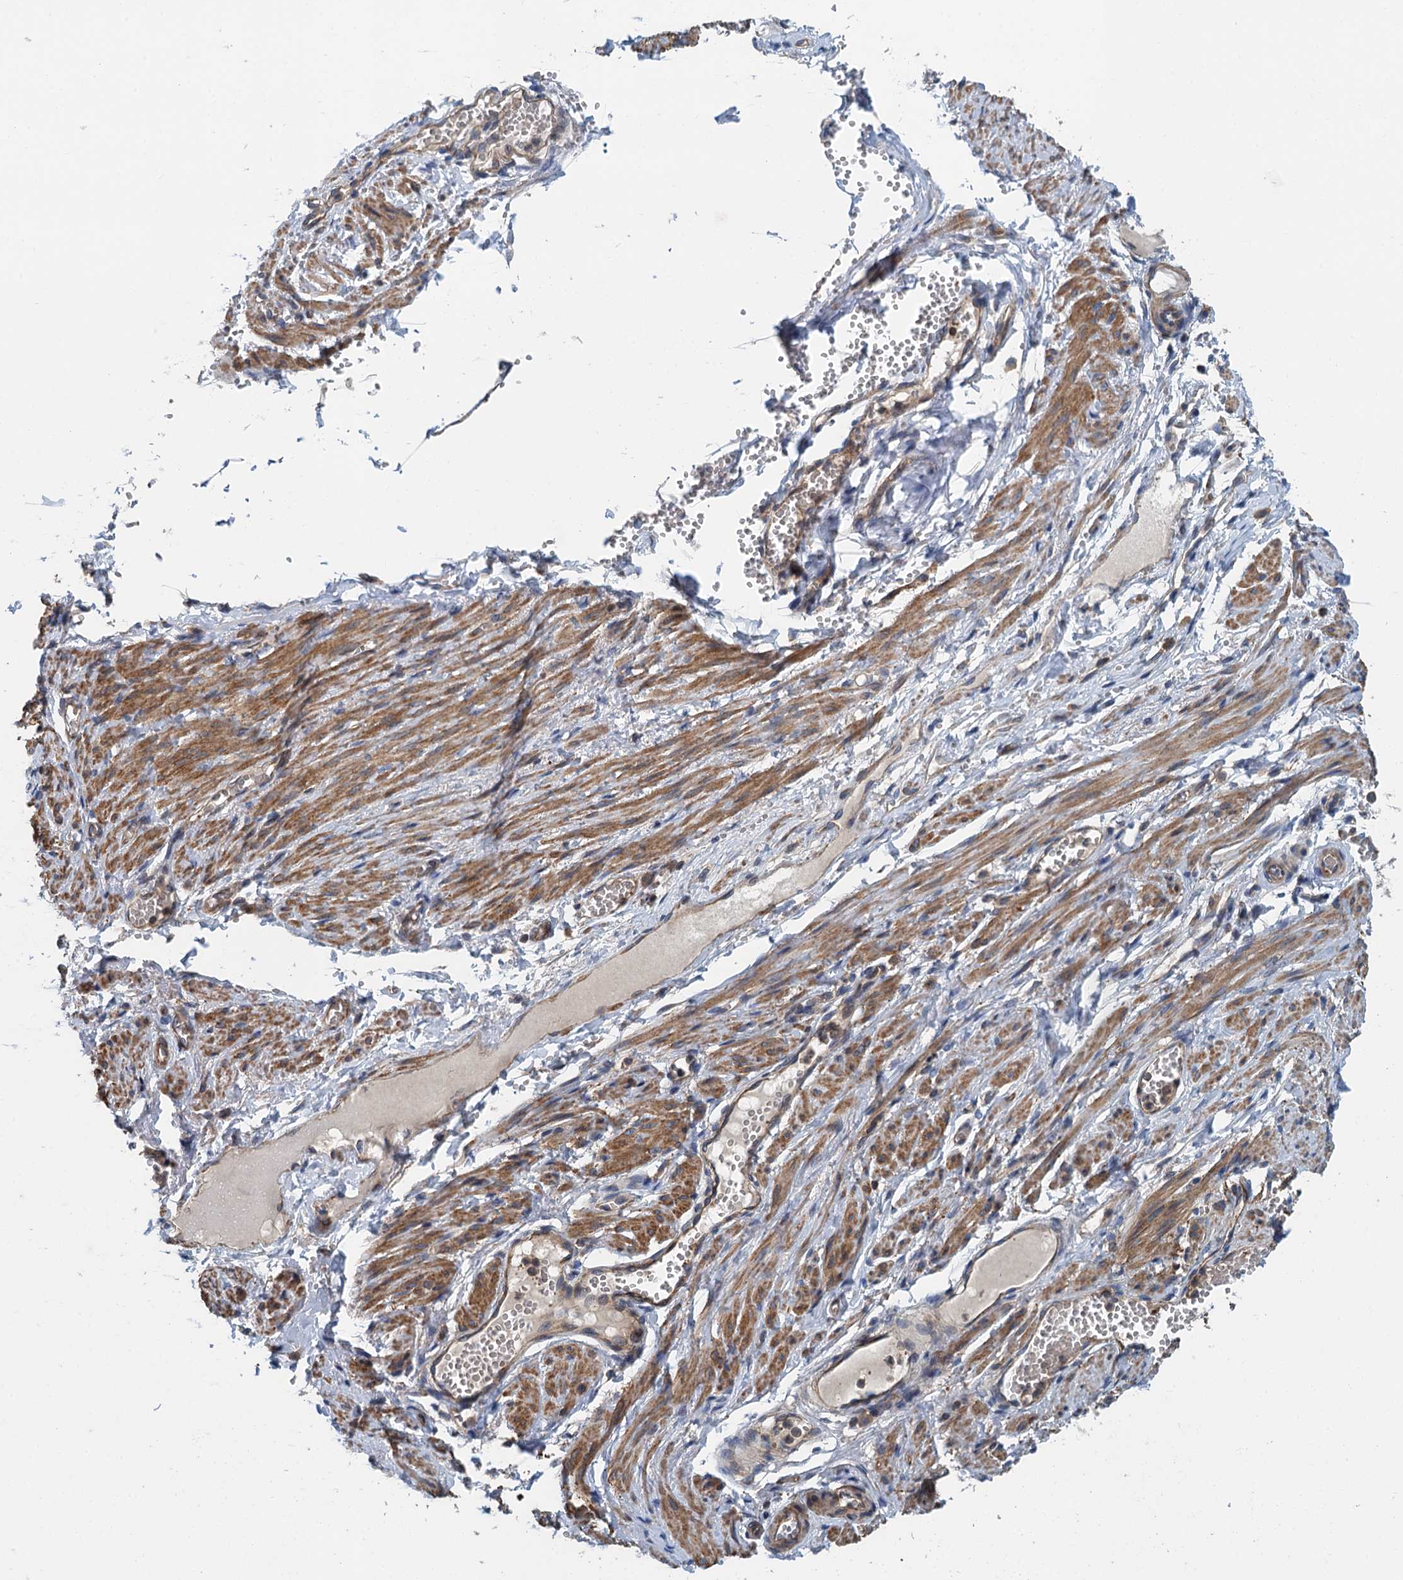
{"staining": {"intensity": "negative", "quantity": "none", "location": "none"}, "tissue": "soft tissue", "cell_type": "Chondrocytes", "image_type": "normal", "snomed": [{"axis": "morphology", "description": "Normal tissue, NOS"}, {"axis": "topography", "description": "Smooth muscle"}, {"axis": "topography", "description": "Peripheral nerve tissue"}], "caption": "Immunohistochemical staining of unremarkable human soft tissue demonstrates no significant positivity in chondrocytes. (DAB immunohistochemistry (IHC), high magnification).", "gene": "PPP1R14D", "patient": {"sex": "female", "age": 39}}